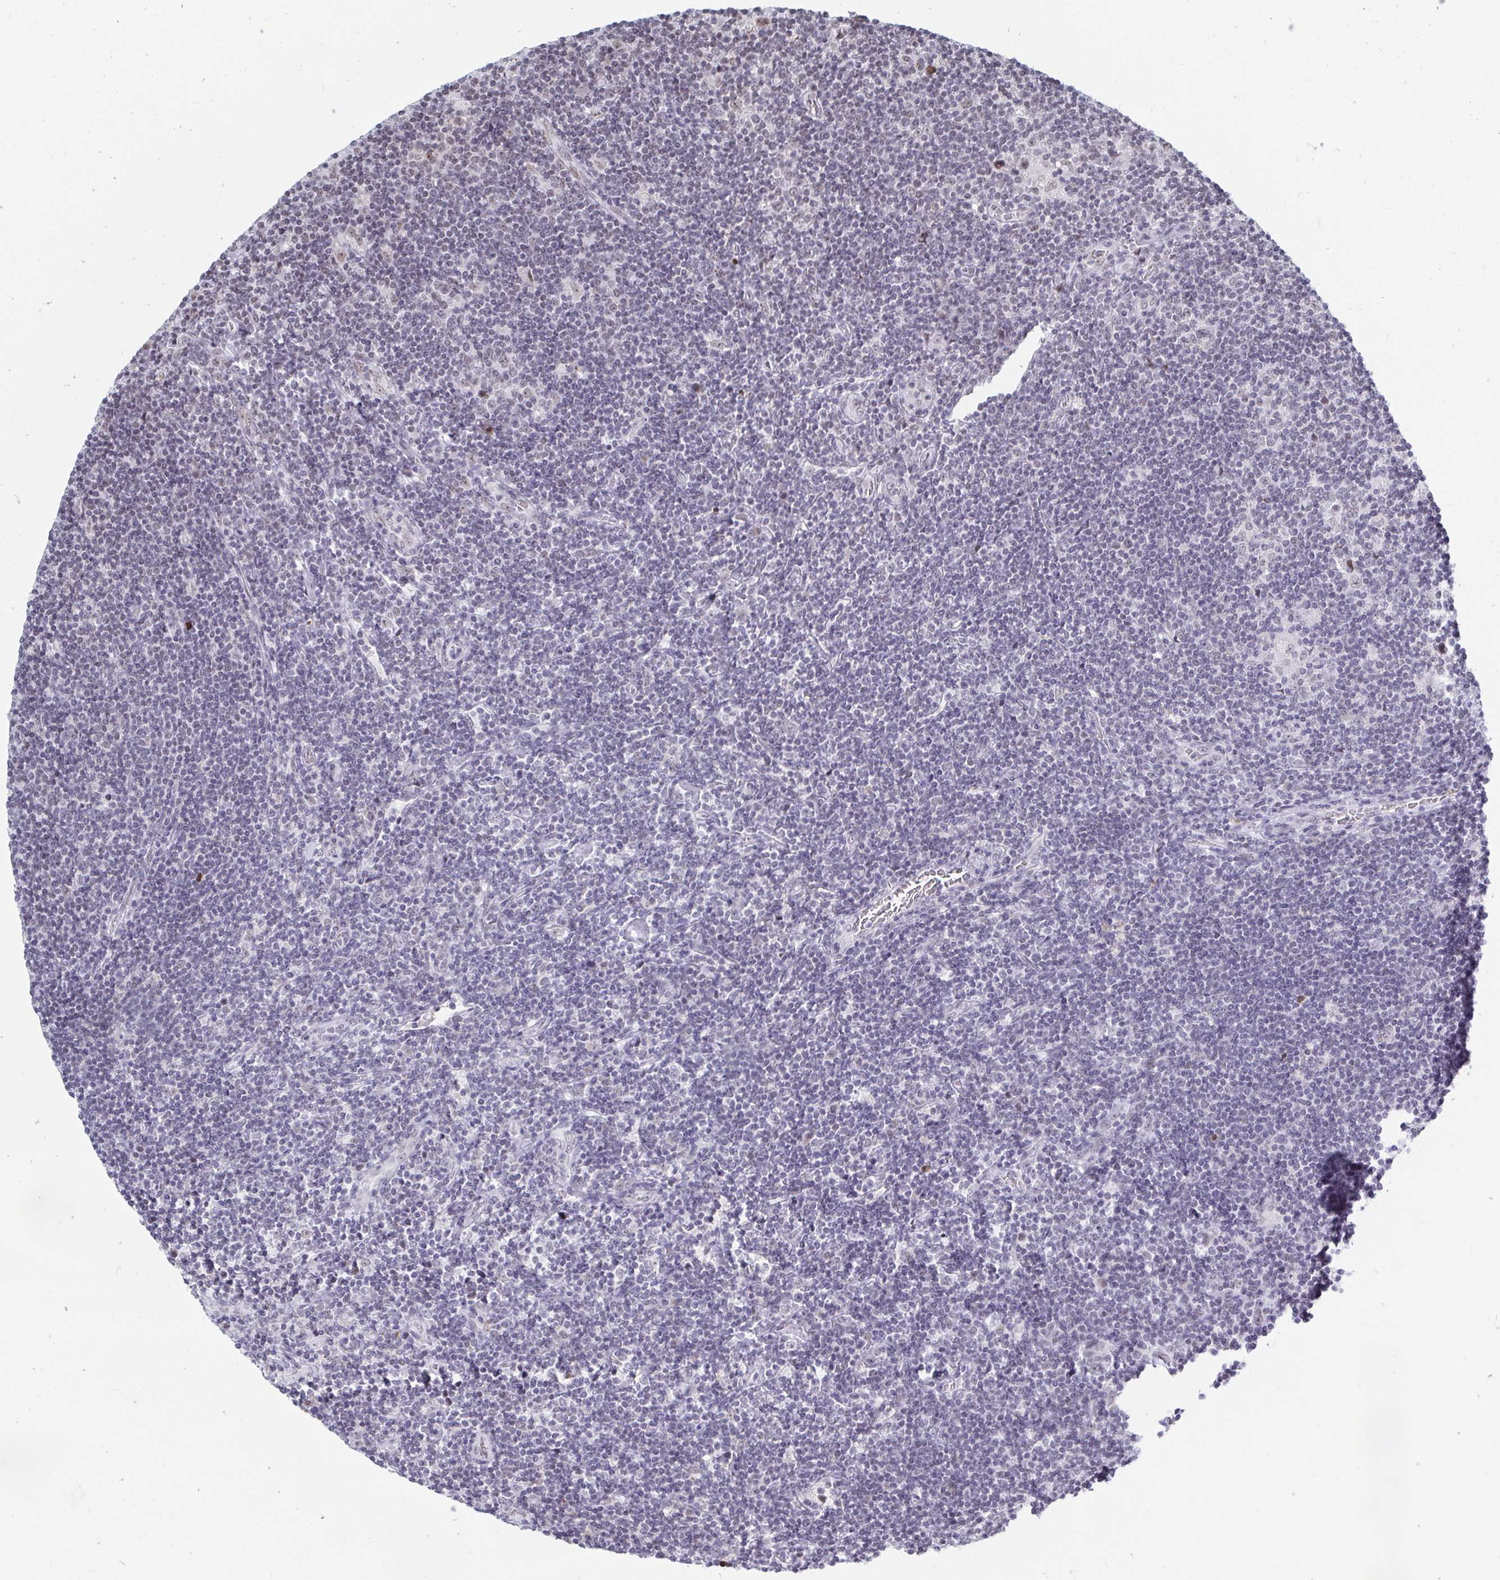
{"staining": {"intensity": "negative", "quantity": "none", "location": "none"}, "tissue": "lymphoma", "cell_type": "Tumor cells", "image_type": "cancer", "snomed": [{"axis": "morphology", "description": "Hodgkin's disease, NOS"}, {"axis": "topography", "description": "Lymph node"}], "caption": "Lymphoma was stained to show a protein in brown. There is no significant expression in tumor cells. Nuclei are stained in blue.", "gene": "TRIP12", "patient": {"sex": "male", "age": 40}}